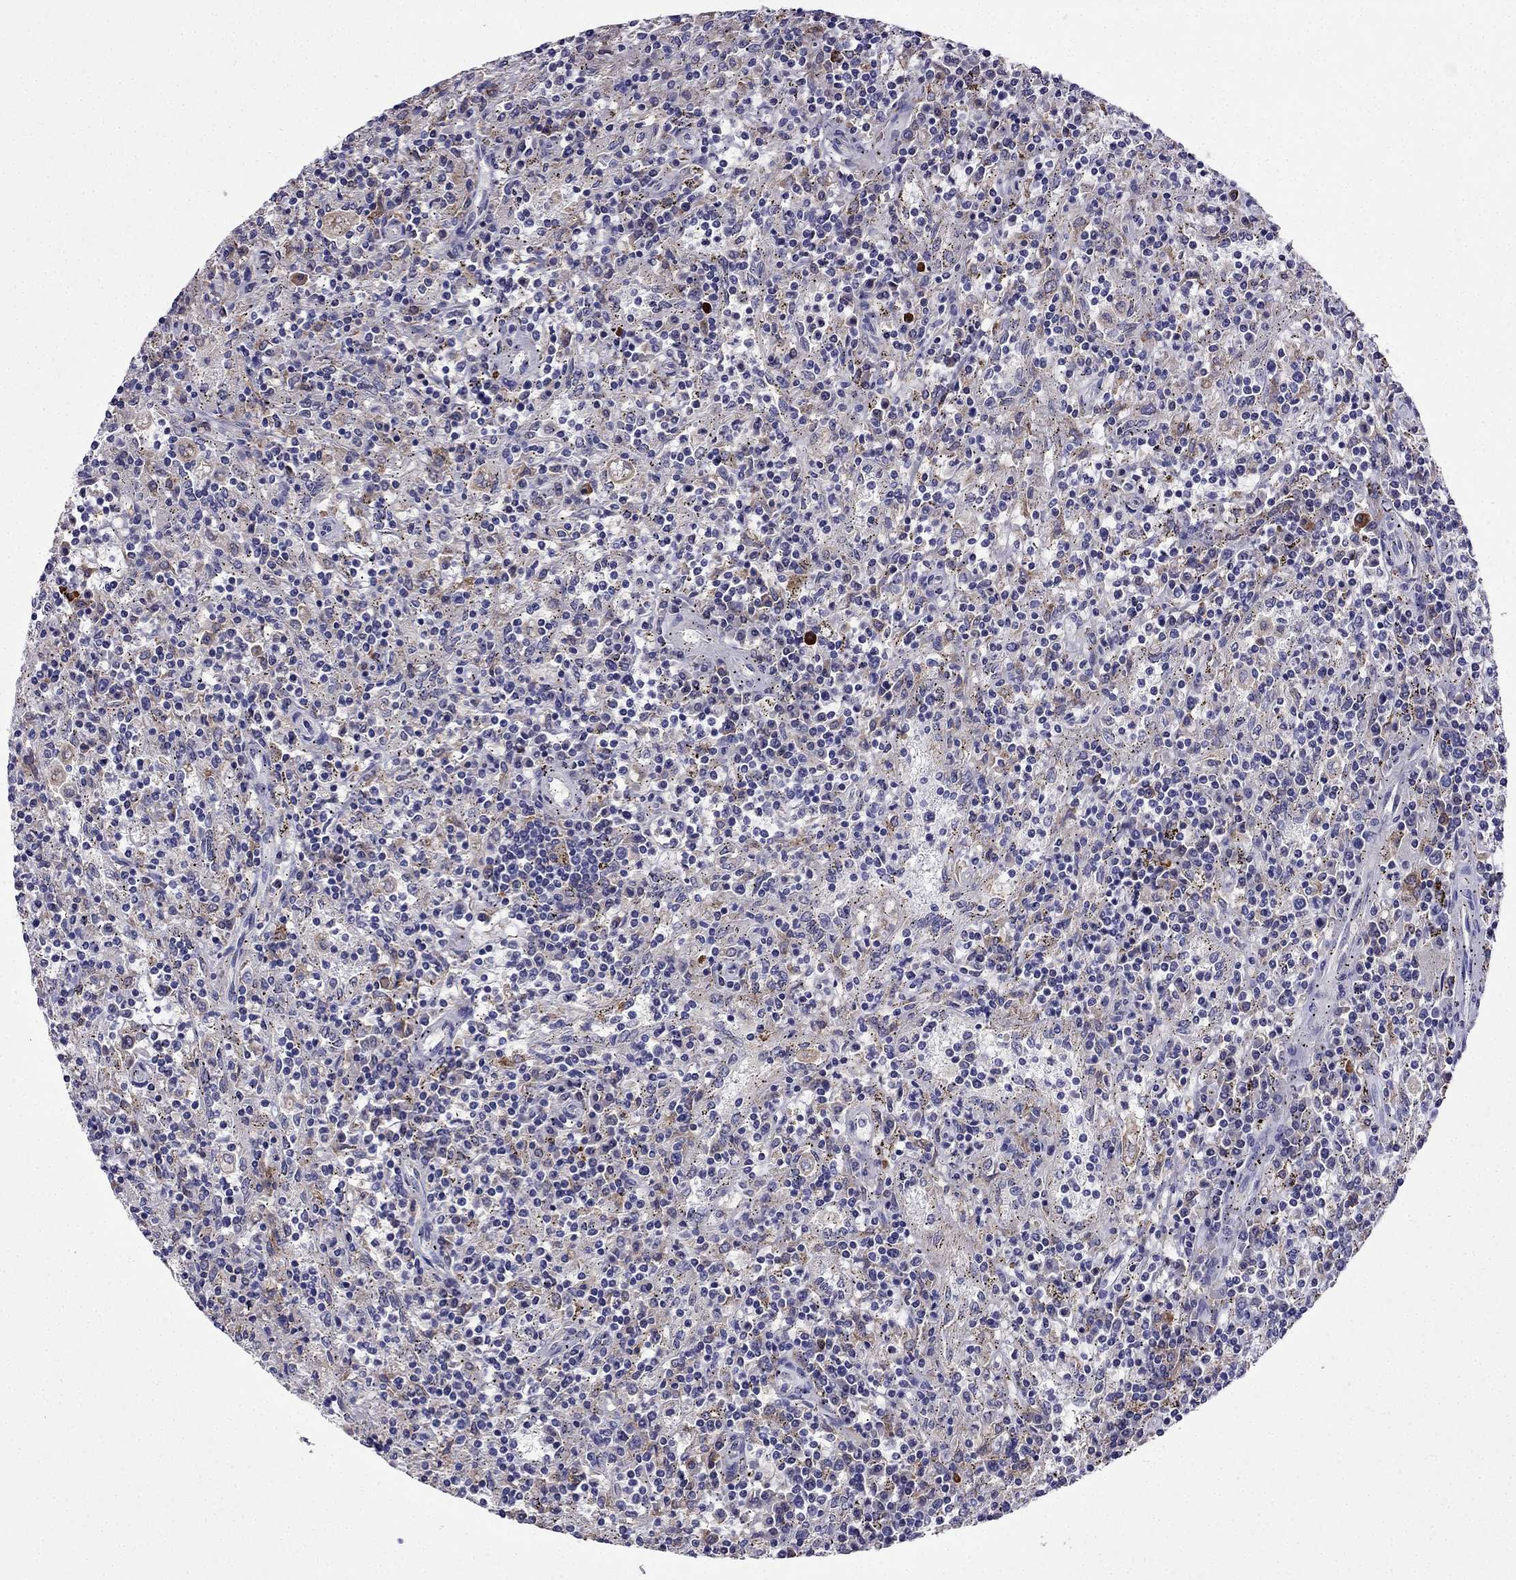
{"staining": {"intensity": "negative", "quantity": "none", "location": "none"}, "tissue": "lymphoma", "cell_type": "Tumor cells", "image_type": "cancer", "snomed": [{"axis": "morphology", "description": "Malignant lymphoma, non-Hodgkin's type, Low grade"}, {"axis": "topography", "description": "Spleen"}], "caption": "The immunohistochemistry histopathology image has no significant positivity in tumor cells of malignant lymphoma, non-Hodgkin's type (low-grade) tissue.", "gene": "TSSK4", "patient": {"sex": "male", "age": 62}}